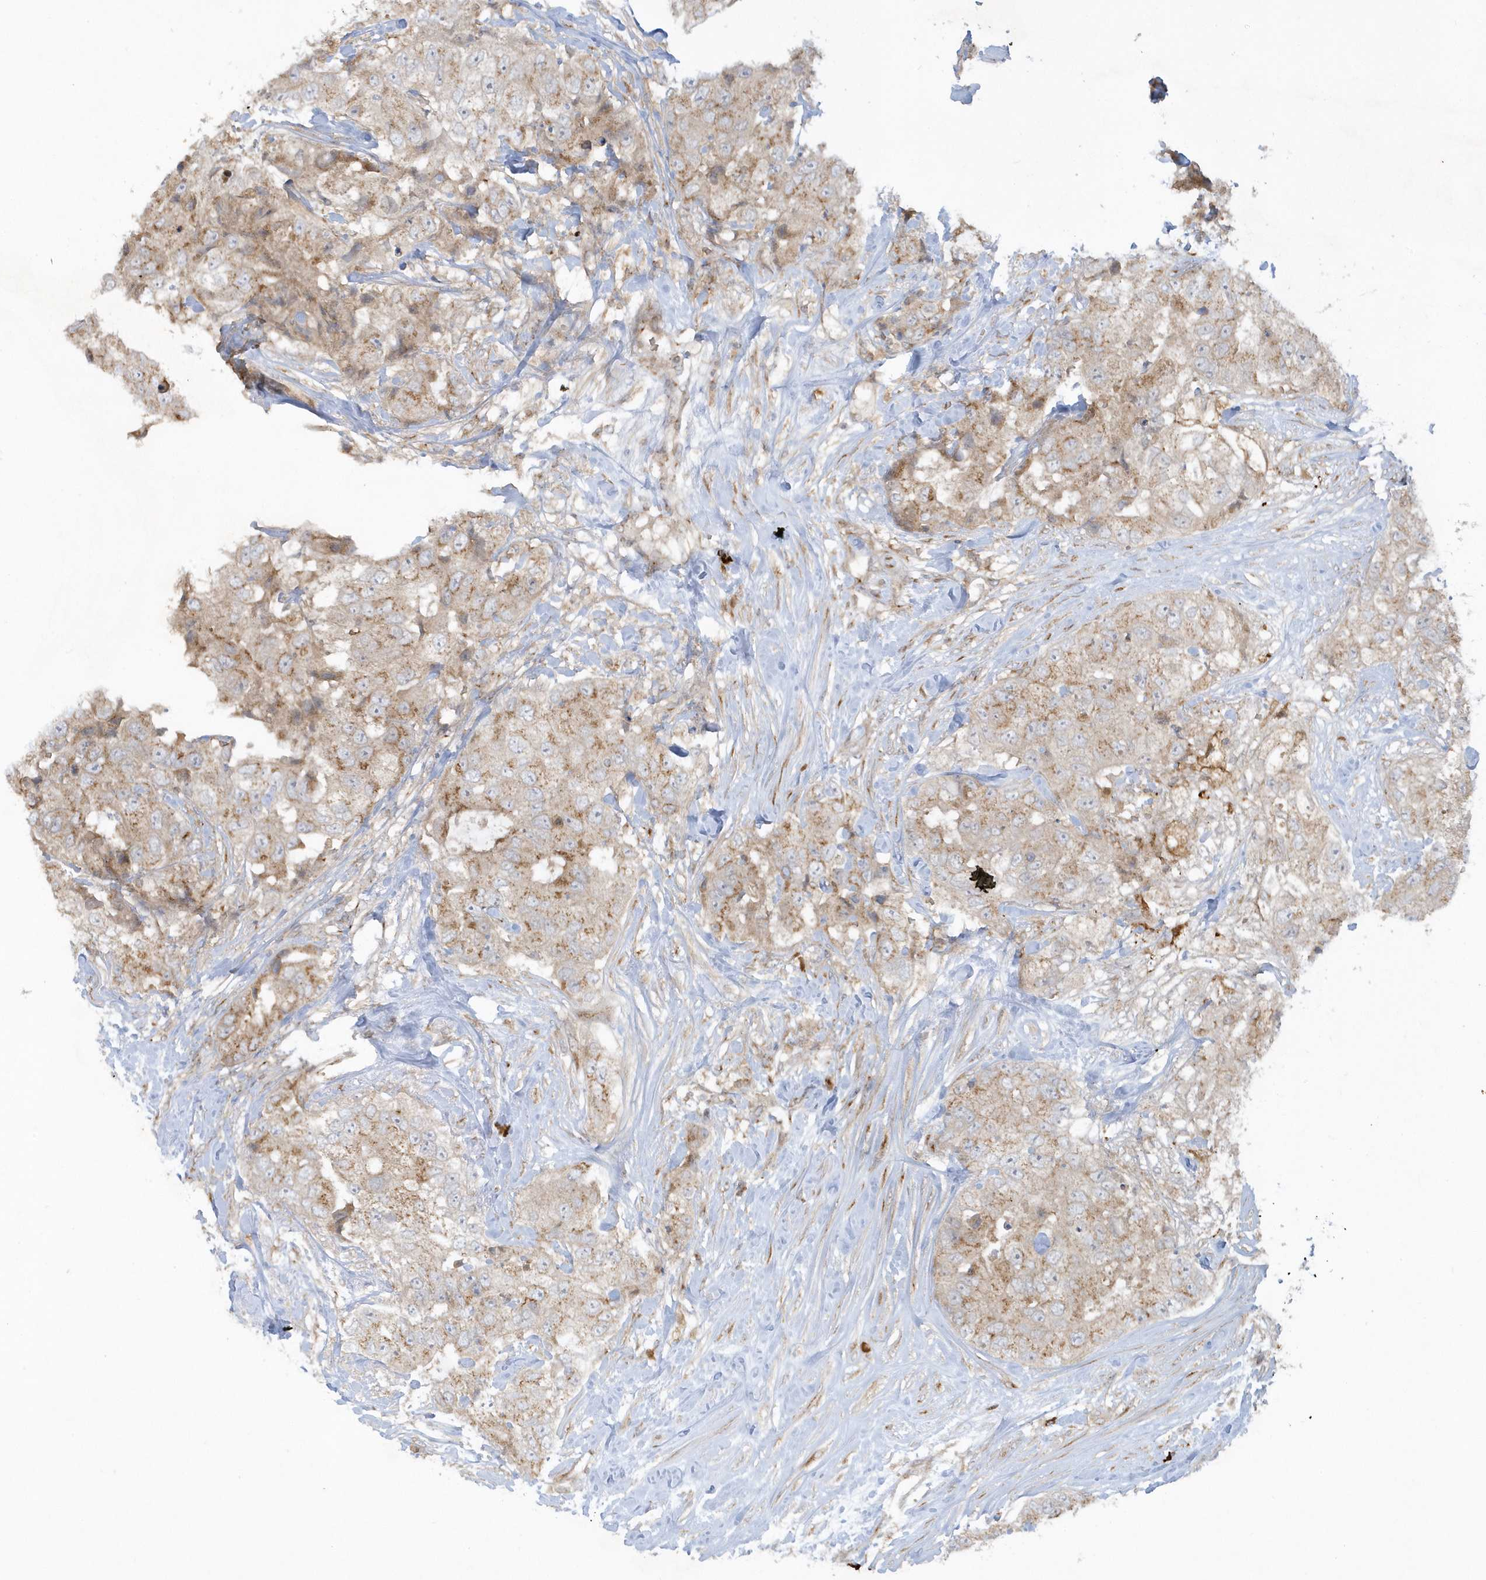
{"staining": {"intensity": "weak", "quantity": ">75%", "location": "cytoplasmic/membranous"}, "tissue": "breast cancer", "cell_type": "Tumor cells", "image_type": "cancer", "snomed": [{"axis": "morphology", "description": "Duct carcinoma"}, {"axis": "topography", "description": "Breast"}], "caption": "Infiltrating ductal carcinoma (breast) stained with immunohistochemistry (IHC) displays weak cytoplasmic/membranous expression in about >75% of tumor cells. Using DAB (3,3'-diaminobenzidine) (brown) and hematoxylin (blue) stains, captured at high magnification using brightfield microscopy.", "gene": "RPP40", "patient": {"sex": "female", "age": 62}}